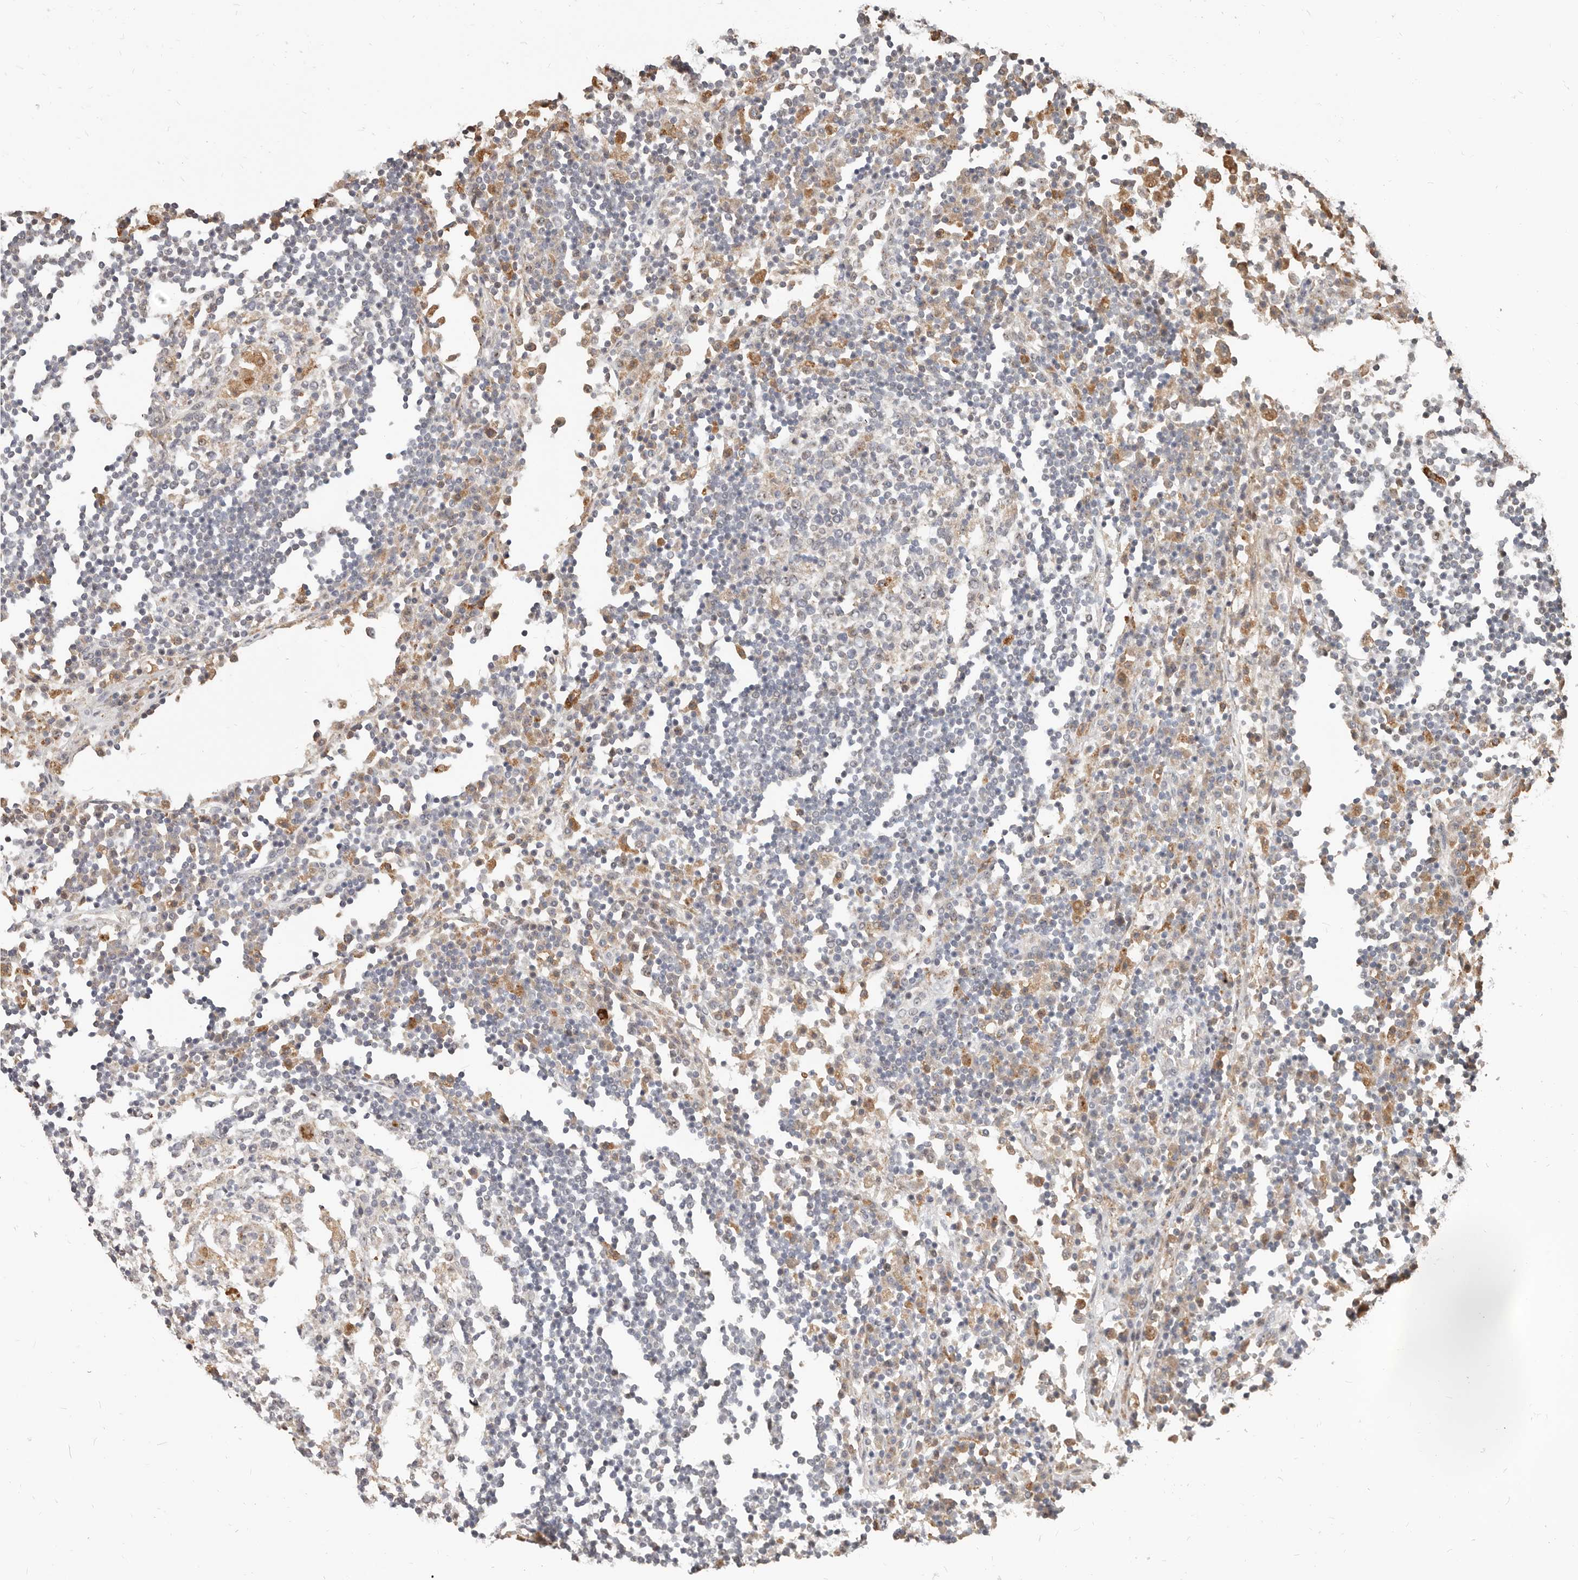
{"staining": {"intensity": "negative", "quantity": "none", "location": "none"}, "tissue": "lymph node", "cell_type": "Germinal center cells", "image_type": "normal", "snomed": [{"axis": "morphology", "description": "Normal tissue, NOS"}, {"axis": "topography", "description": "Lymph node"}], "caption": "Germinal center cells are negative for brown protein staining in unremarkable lymph node. (Stains: DAB (3,3'-diaminobenzidine) IHC with hematoxylin counter stain, Microscopy: brightfield microscopy at high magnification).", "gene": "ZRANB1", "patient": {"sex": "female", "age": 53}}